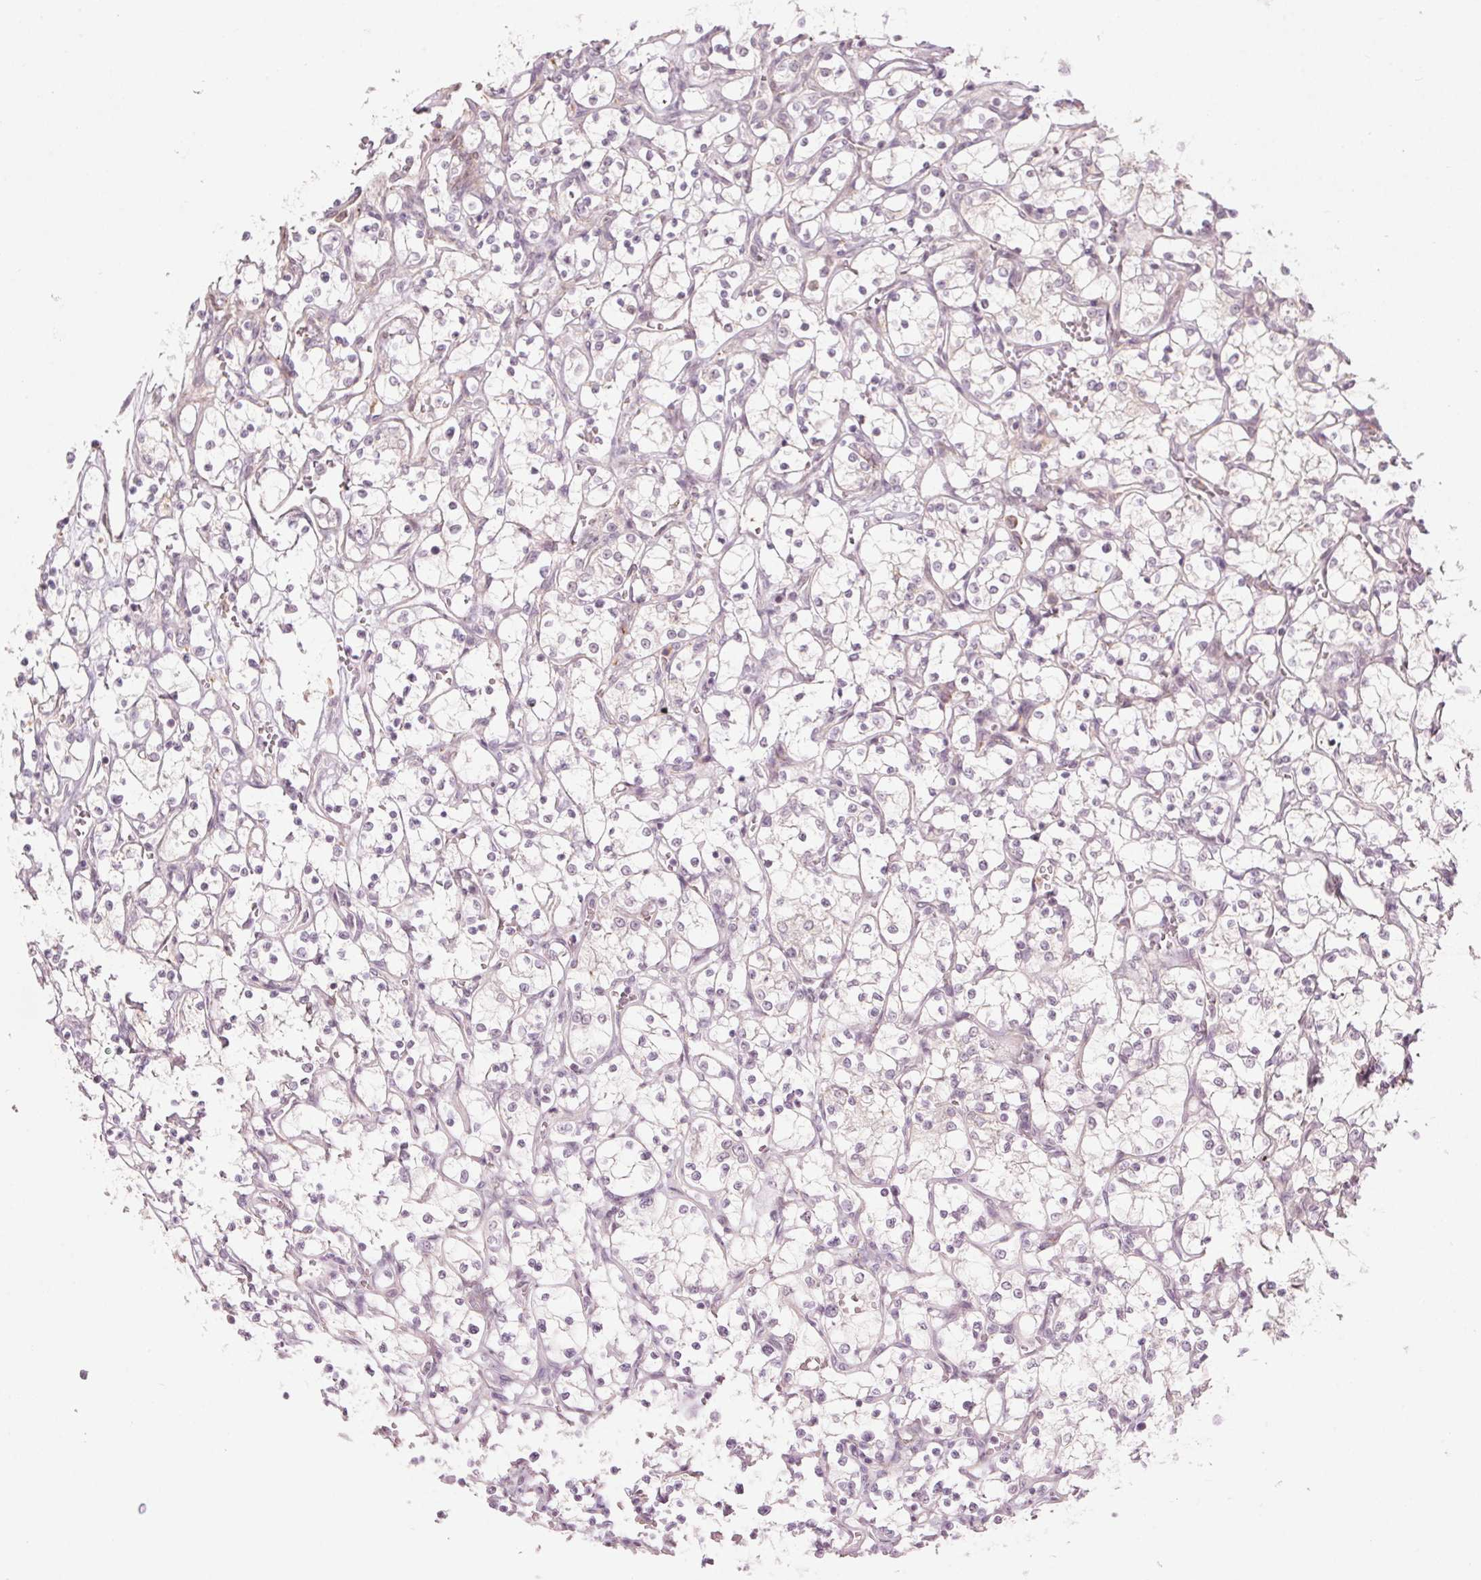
{"staining": {"intensity": "negative", "quantity": "none", "location": "none"}, "tissue": "renal cancer", "cell_type": "Tumor cells", "image_type": "cancer", "snomed": [{"axis": "morphology", "description": "Adenocarcinoma, NOS"}, {"axis": "topography", "description": "Kidney"}], "caption": "This is an IHC micrograph of adenocarcinoma (renal). There is no positivity in tumor cells.", "gene": "TMED6", "patient": {"sex": "female", "age": 69}}